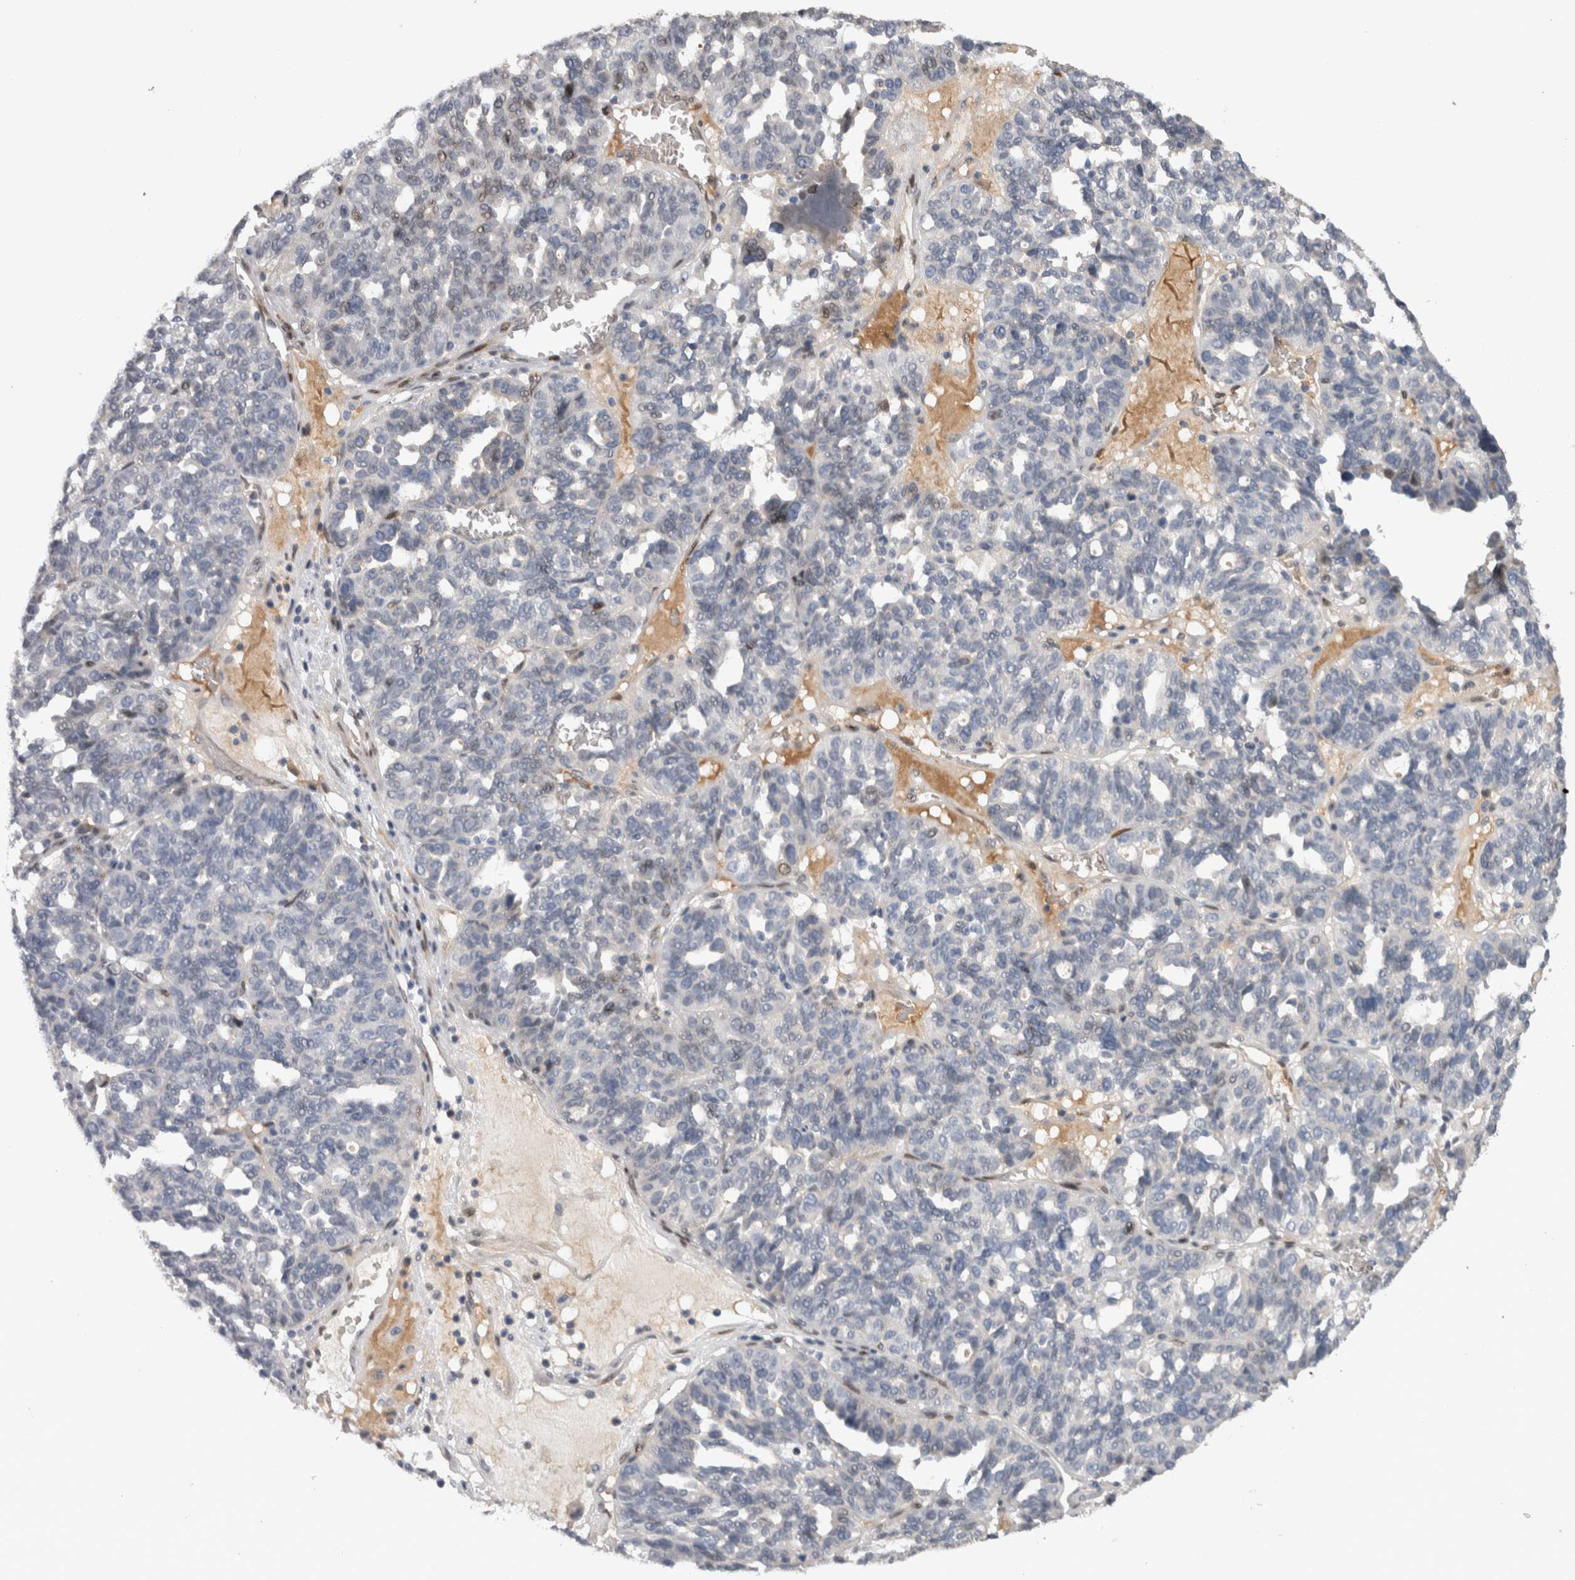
{"staining": {"intensity": "negative", "quantity": "none", "location": "none"}, "tissue": "ovarian cancer", "cell_type": "Tumor cells", "image_type": "cancer", "snomed": [{"axis": "morphology", "description": "Cystadenocarcinoma, serous, NOS"}, {"axis": "topography", "description": "Ovary"}], "caption": "Tumor cells are negative for brown protein staining in serous cystadenocarcinoma (ovarian). (DAB (3,3'-diaminobenzidine) IHC with hematoxylin counter stain).", "gene": "DMTN", "patient": {"sex": "female", "age": 59}}